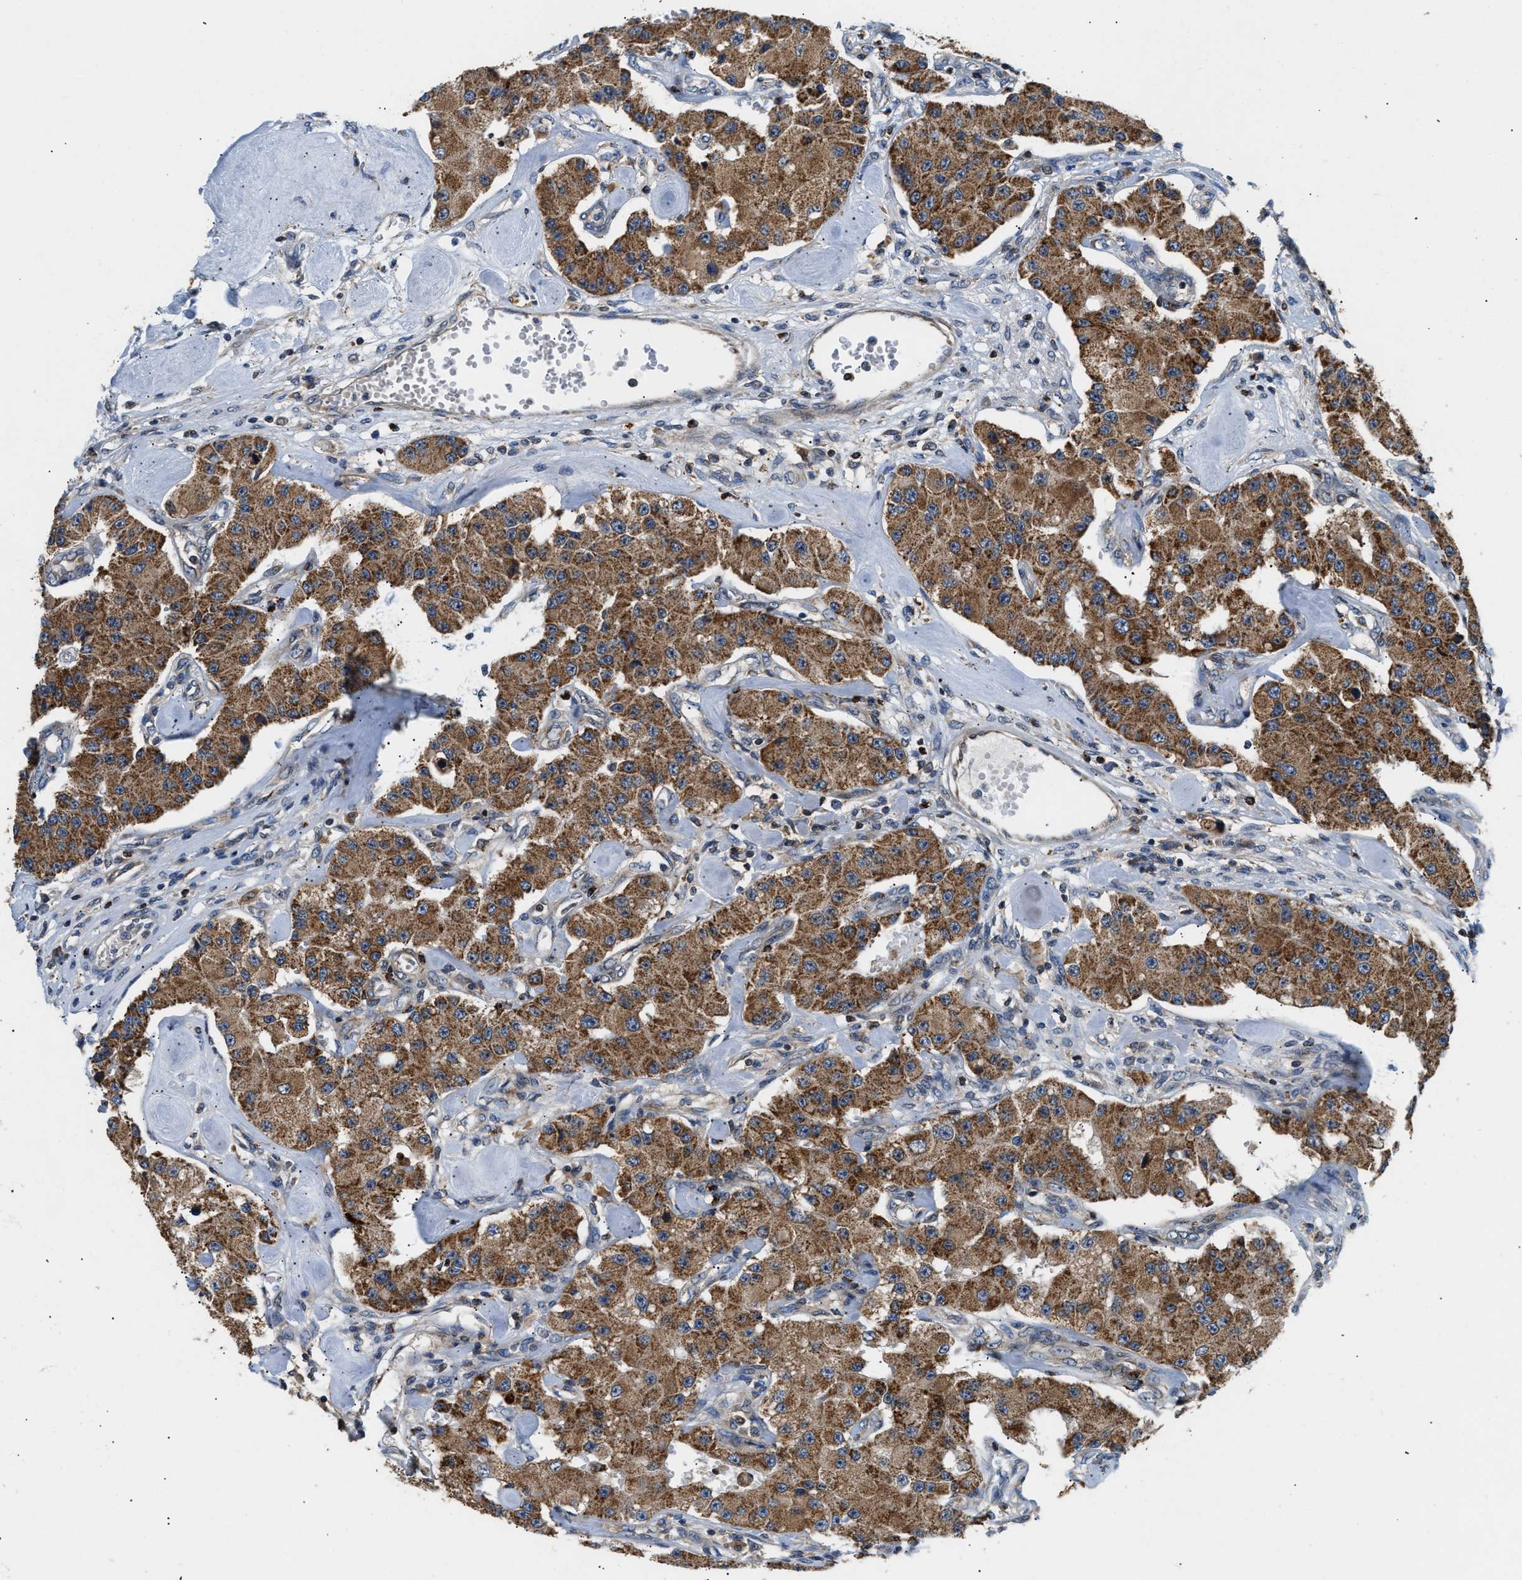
{"staining": {"intensity": "moderate", "quantity": ">75%", "location": "cytoplasmic/membranous"}, "tissue": "carcinoid", "cell_type": "Tumor cells", "image_type": "cancer", "snomed": [{"axis": "morphology", "description": "Carcinoid, malignant, NOS"}, {"axis": "topography", "description": "Pancreas"}], "caption": "Carcinoid stained with a protein marker reveals moderate staining in tumor cells.", "gene": "CCM2", "patient": {"sex": "male", "age": 41}}